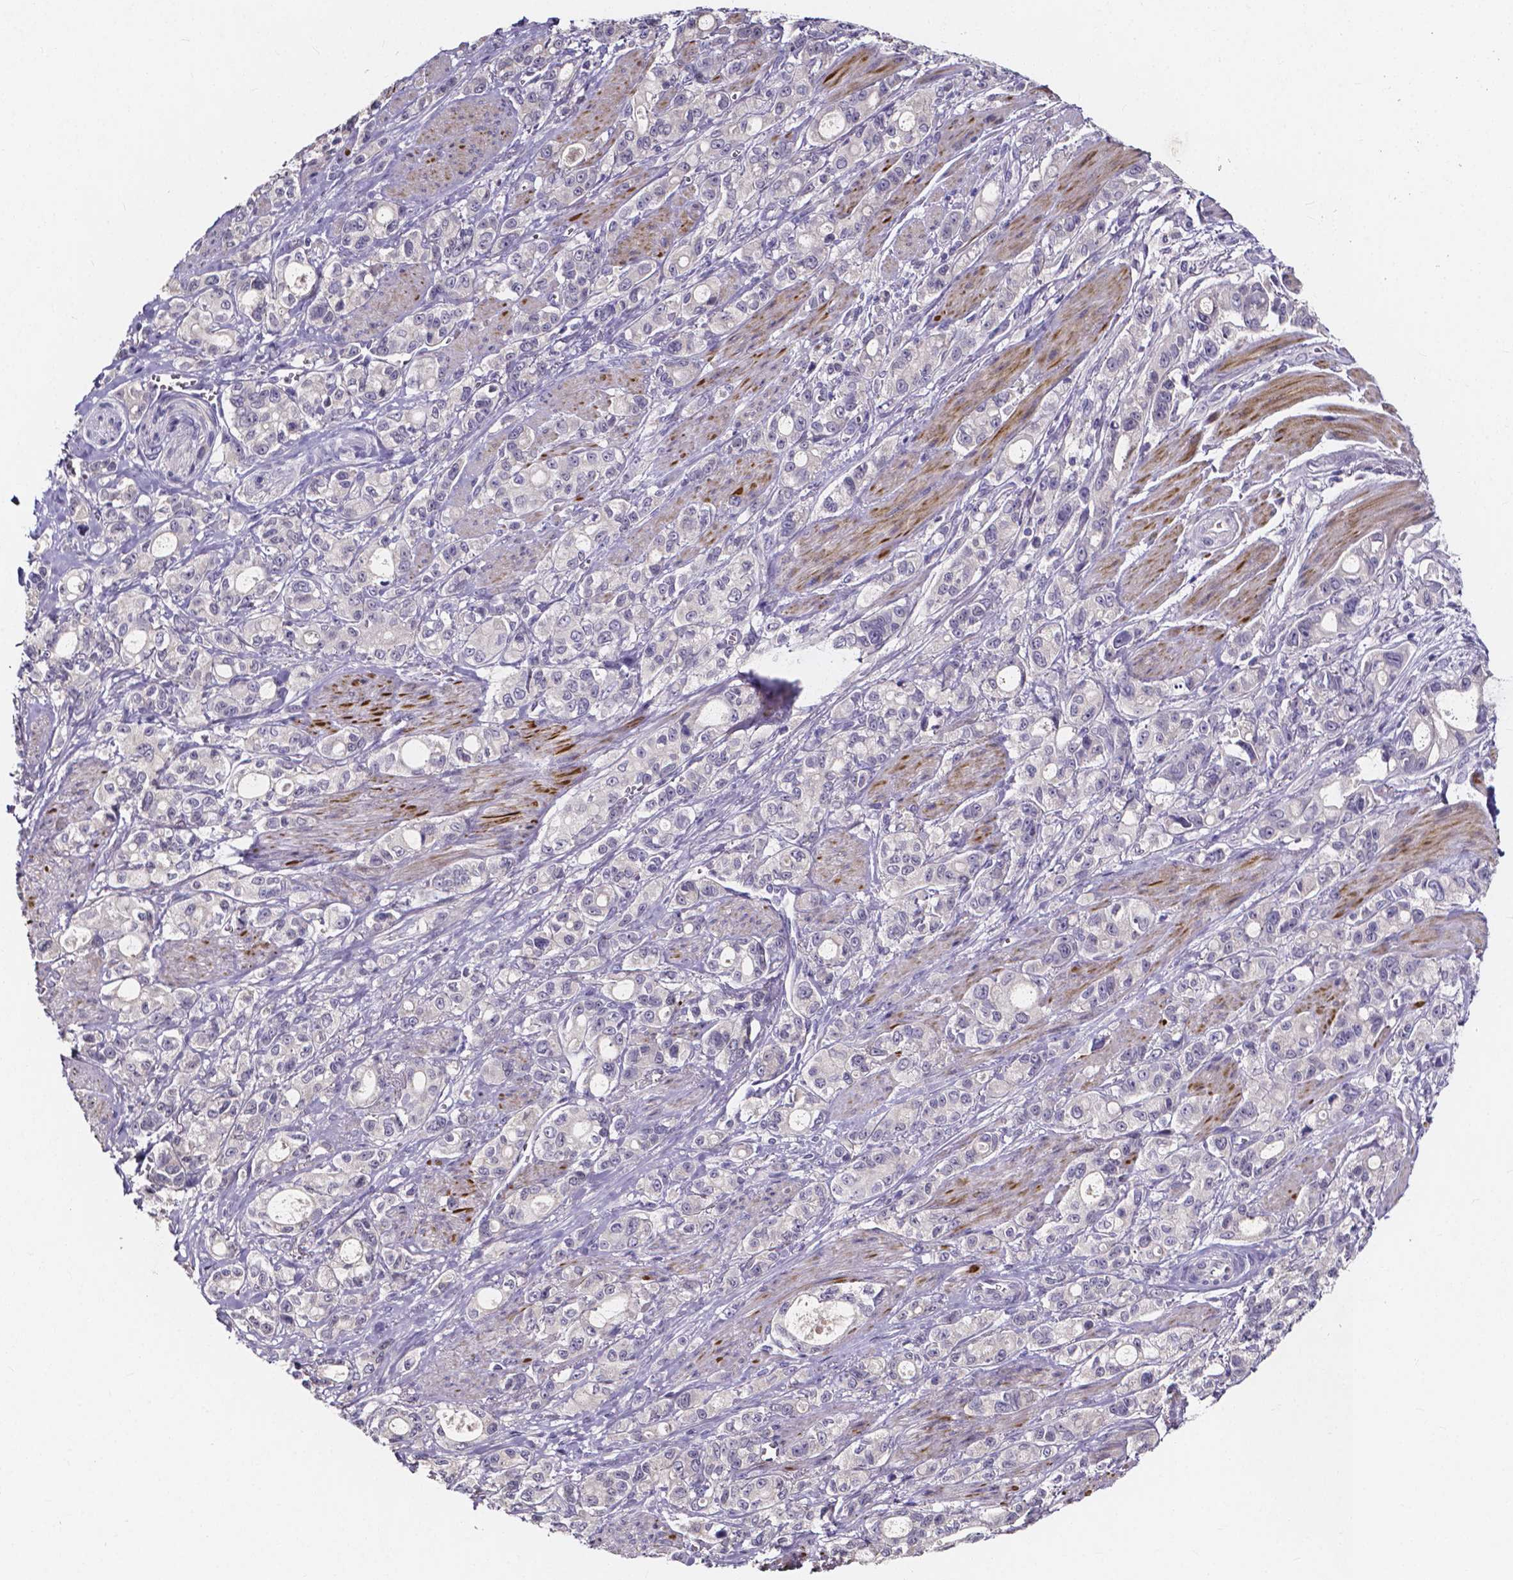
{"staining": {"intensity": "negative", "quantity": "none", "location": "none"}, "tissue": "stomach cancer", "cell_type": "Tumor cells", "image_type": "cancer", "snomed": [{"axis": "morphology", "description": "Adenocarcinoma, NOS"}, {"axis": "topography", "description": "Stomach"}], "caption": "Immunohistochemical staining of stomach cancer reveals no significant staining in tumor cells.", "gene": "SPOCD1", "patient": {"sex": "male", "age": 63}}